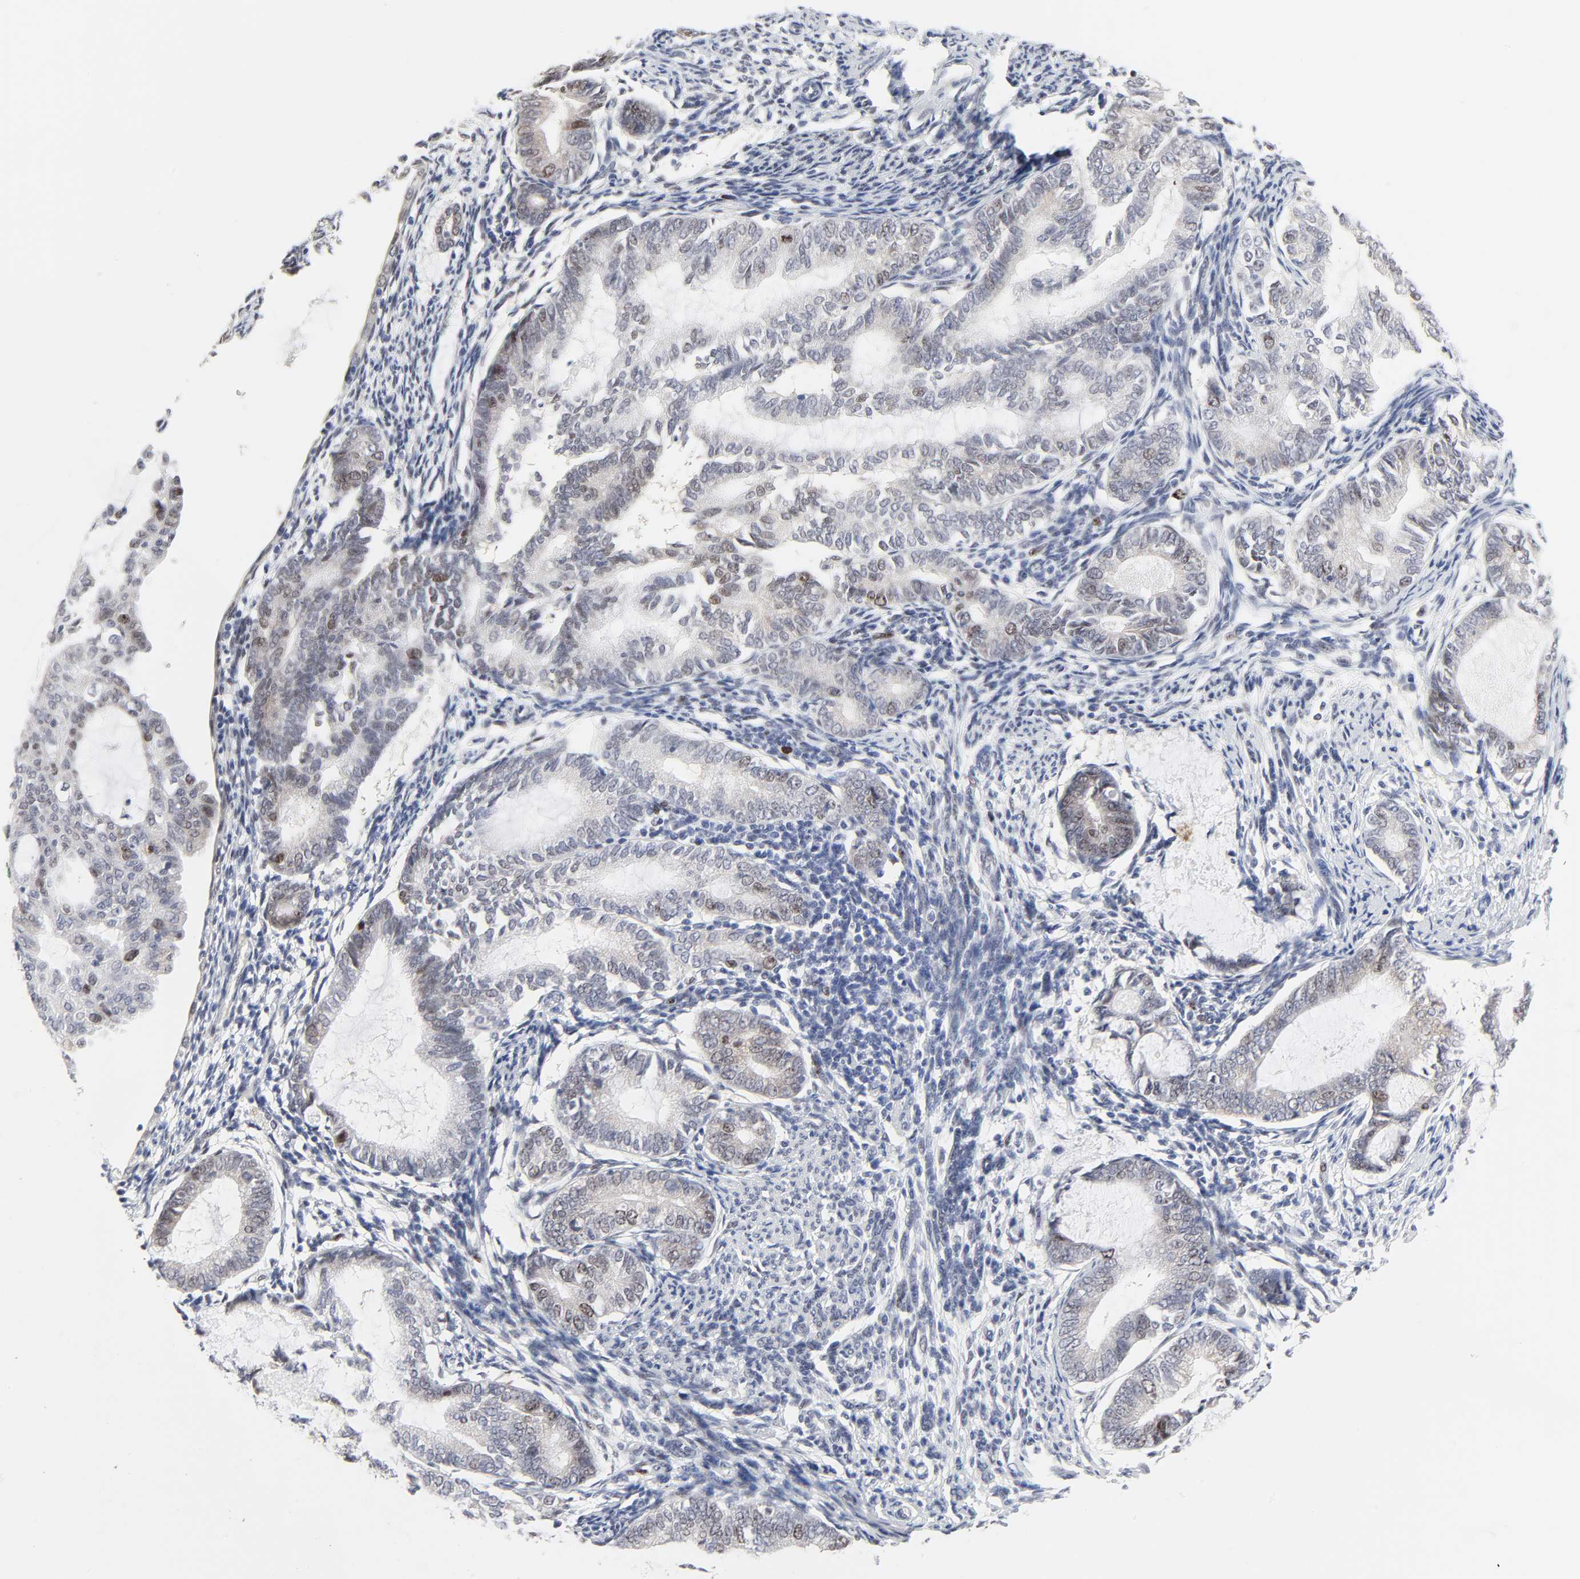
{"staining": {"intensity": "weak", "quantity": "25%-75%", "location": "nuclear"}, "tissue": "endometrial cancer", "cell_type": "Tumor cells", "image_type": "cancer", "snomed": [{"axis": "morphology", "description": "Adenocarcinoma, NOS"}, {"axis": "topography", "description": "Endometrium"}], "caption": "This histopathology image exhibits endometrial cancer stained with immunohistochemistry (IHC) to label a protein in brown. The nuclear of tumor cells show weak positivity for the protein. Nuclei are counter-stained blue.", "gene": "ZNF589", "patient": {"sex": "female", "age": 63}}